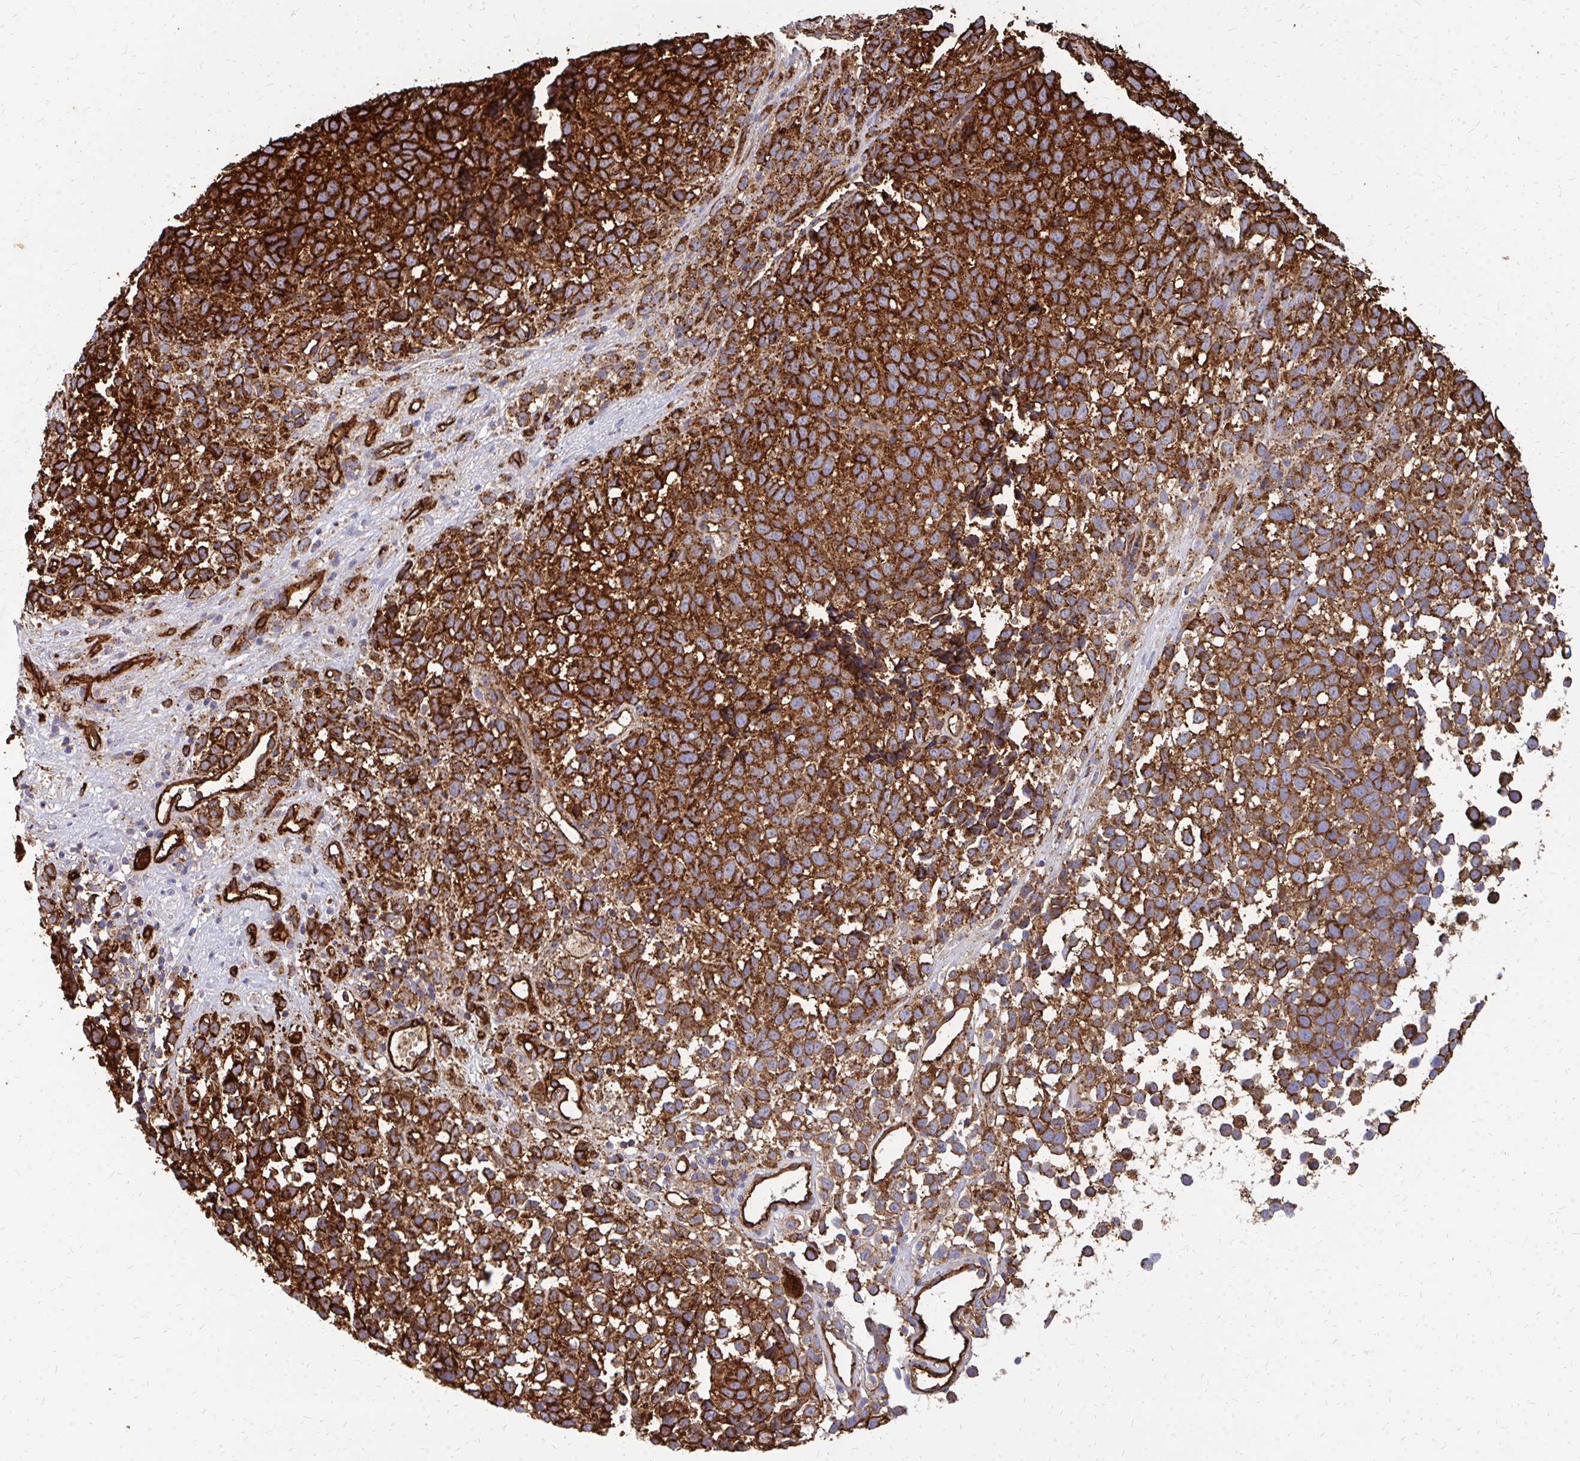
{"staining": {"intensity": "strong", "quantity": ">75%", "location": "cytoplasmic/membranous"}, "tissue": "melanoma", "cell_type": "Tumor cells", "image_type": "cancer", "snomed": [{"axis": "morphology", "description": "Malignant melanoma, NOS"}, {"axis": "topography", "description": "Nose, NOS"}], "caption": "IHC photomicrograph of malignant melanoma stained for a protein (brown), which displays high levels of strong cytoplasmic/membranous expression in approximately >75% of tumor cells.", "gene": "MARCKSL1", "patient": {"sex": "female", "age": 48}}